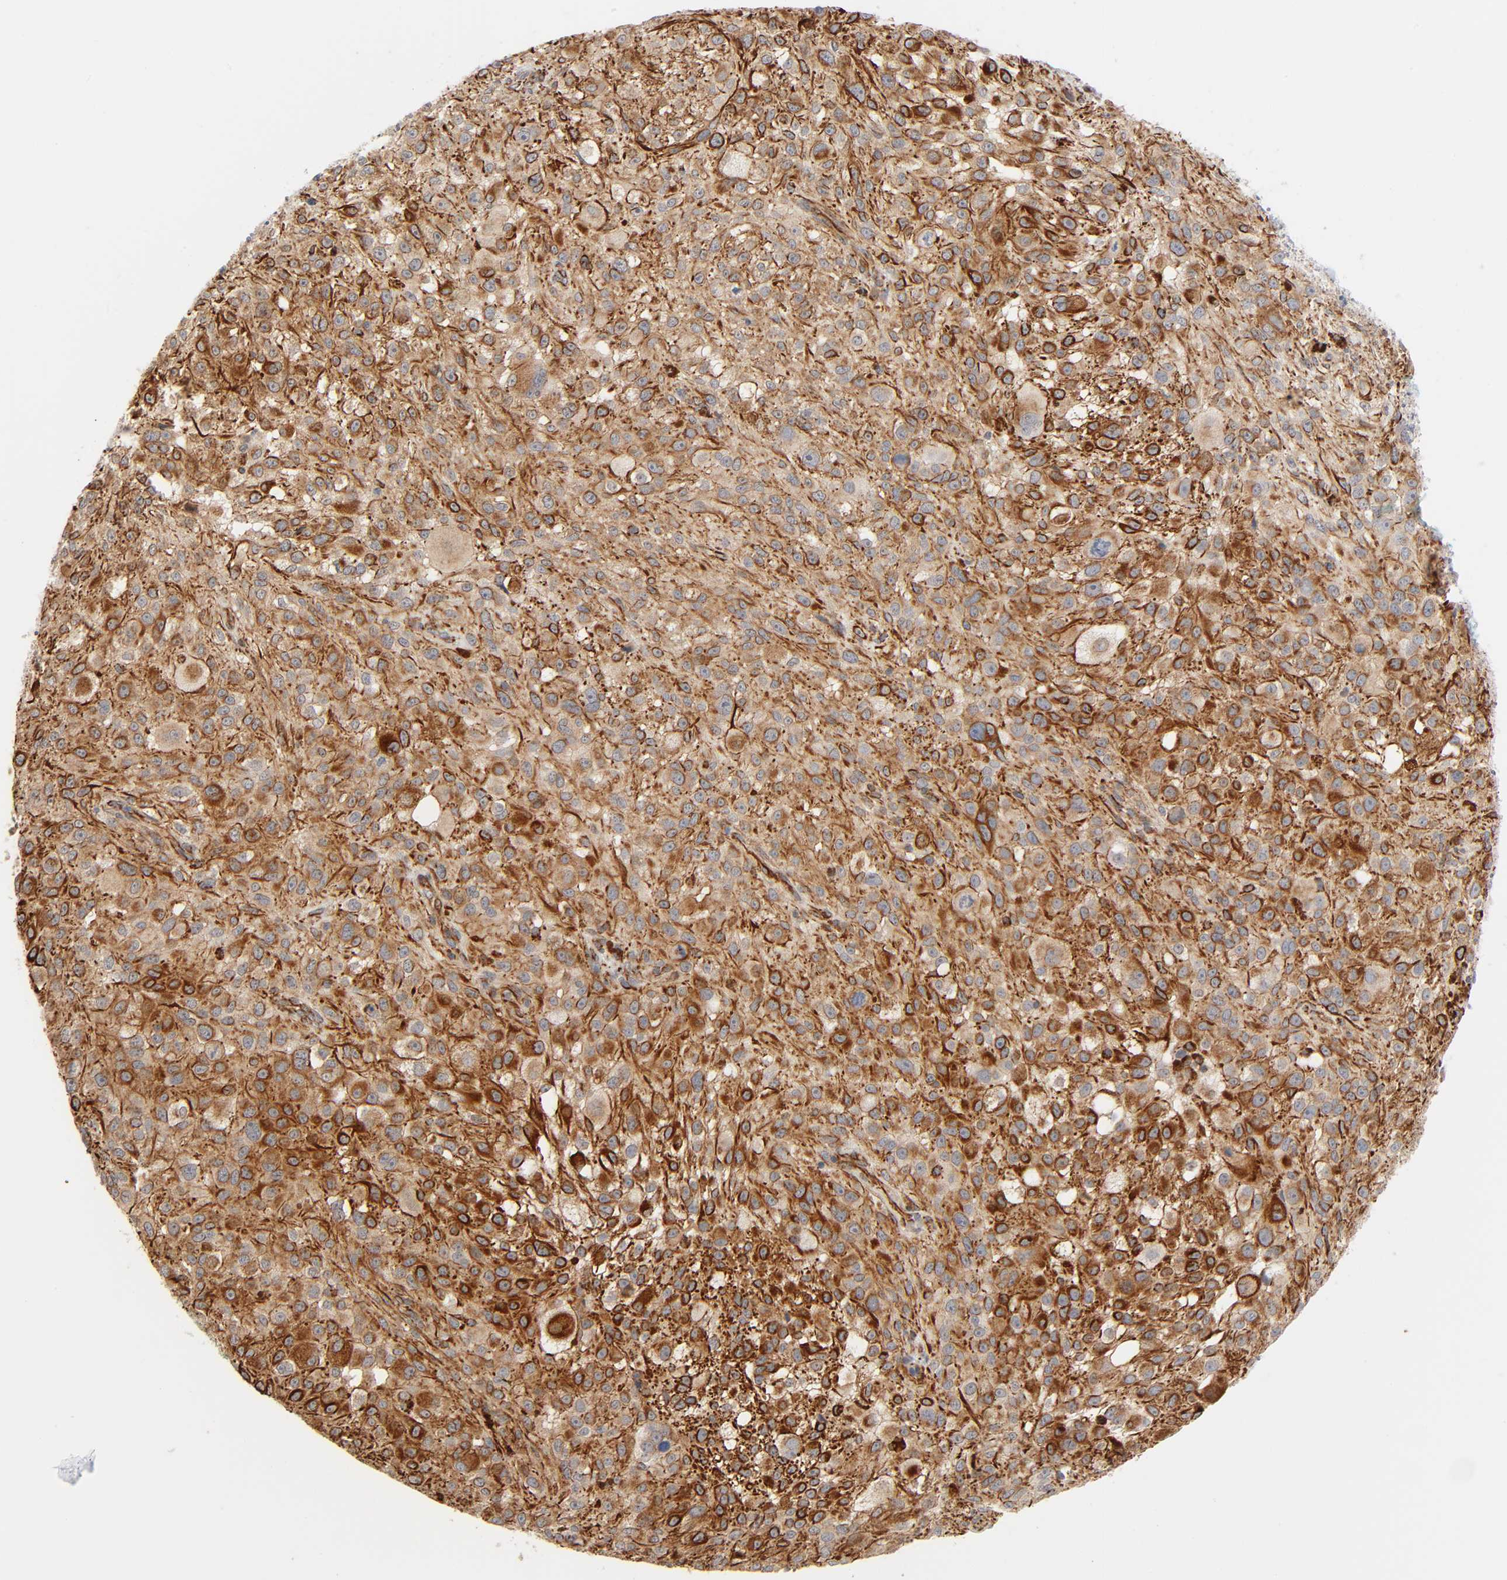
{"staining": {"intensity": "strong", "quantity": ">75%", "location": "cytoplasmic/membranous"}, "tissue": "melanoma", "cell_type": "Tumor cells", "image_type": "cancer", "snomed": [{"axis": "morphology", "description": "Necrosis, NOS"}, {"axis": "morphology", "description": "Malignant melanoma, NOS"}, {"axis": "topography", "description": "Skin"}], "caption": "Melanoma stained for a protein displays strong cytoplasmic/membranous positivity in tumor cells. The staining was performed using DAB (3,3'-diaminobenzidine), with brown indicating positive protein expression. Nuclei are stained blue with hematoxylin.", "gene": "REEP6", "patient": {"sex": "female", "age": 87}}